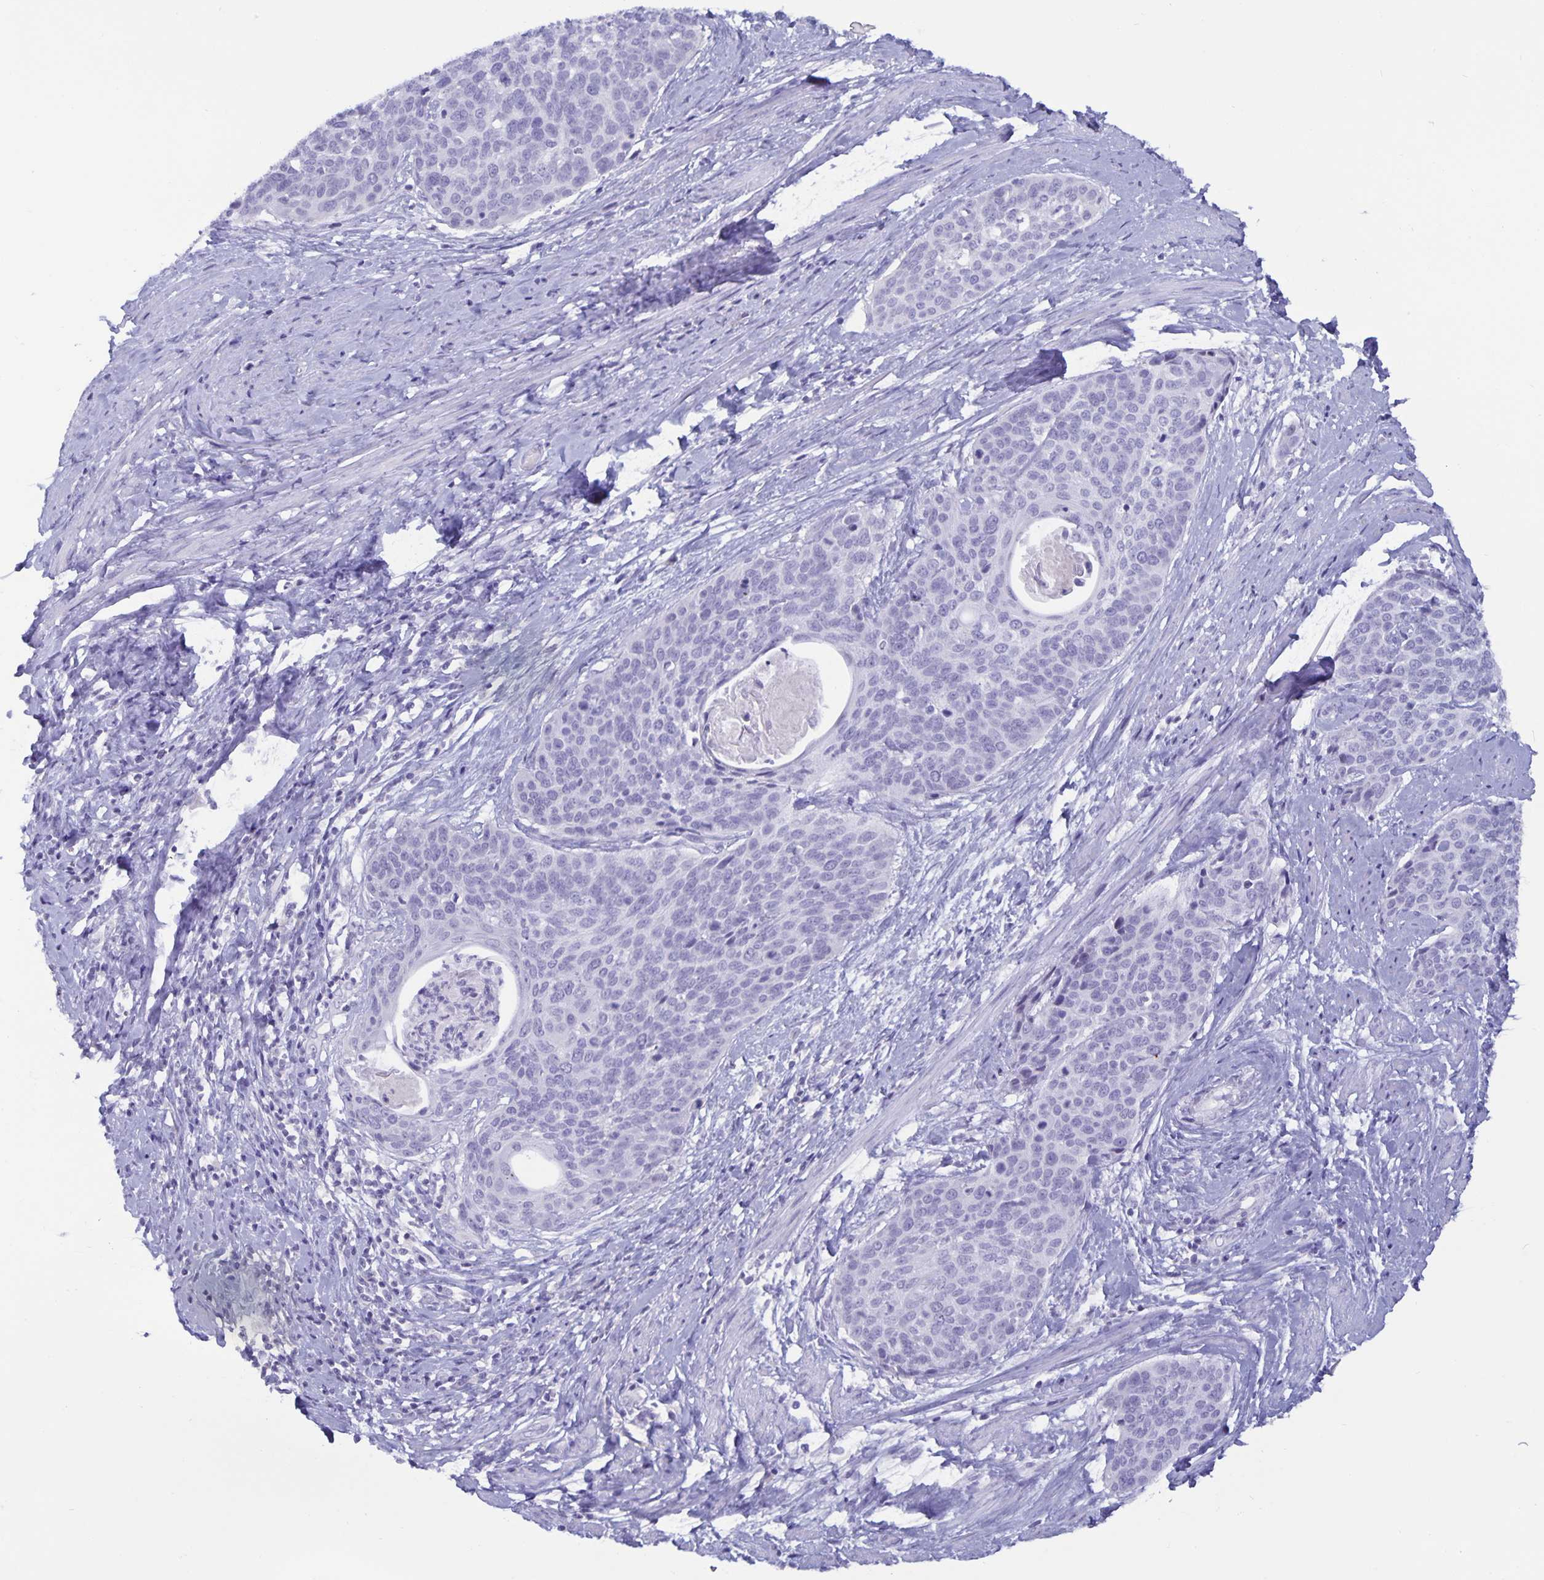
{"staining": {"intensity": "negative", "quantity": "none", "location": "none"}, "tissue": "cervical cancer", "cell_type": "Tumor cells", "image_type": "cancer", "snomed": [{"axis": "morphology", "description": "Squamous cell carcinoma, NOS"}, {"axis": "topography", "description": "Cervix"}], "caption": "Immunohistochemistry (IHC) image of human cervical cancer stained for a protein (brown), which reveals no positivity in tumor cells.", "gene": "BPIFA3", "patient": {"sex": "female", "age": 69}}